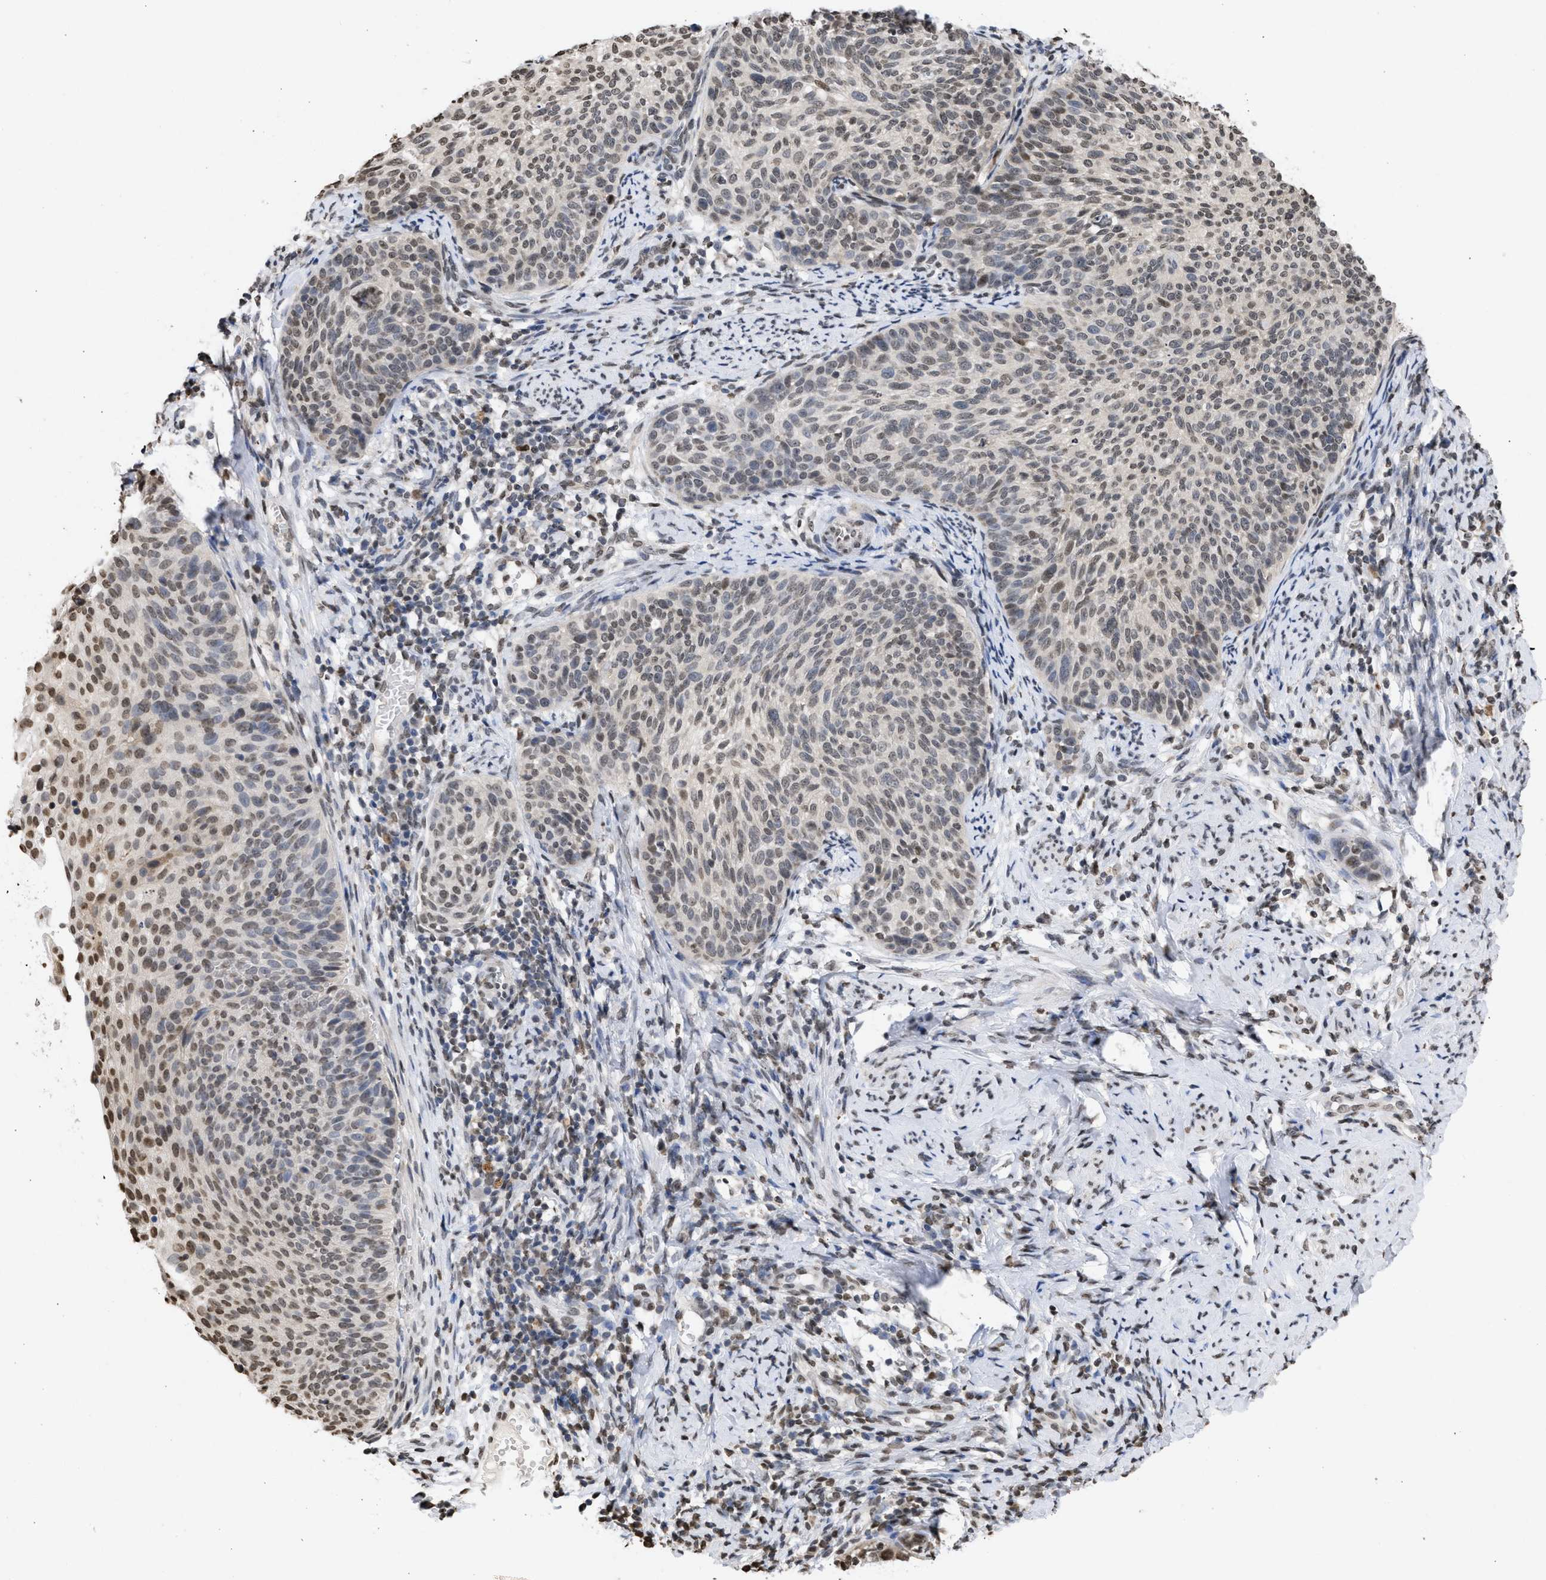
{"staining": {"intensity": "weak", "quantity": ">75%", "location": "nuclear"}, "tissue": "cervical cancer", "cell_type": "Tumor cells", "image_type": "cancer", "snomed": [{"axis": "morphology", "description": "Squamous cell carcinoma, NOS"}, {"axis": "topography", "description": "Cervix"}], "caption": "A low amount of weak nuclear expression is appreciated in approximately >75% of tumor cells in cervical squamous cell carcinoma tissue.", "gene": "NUP35", "patient": {"sex": "female", "age": 70}}